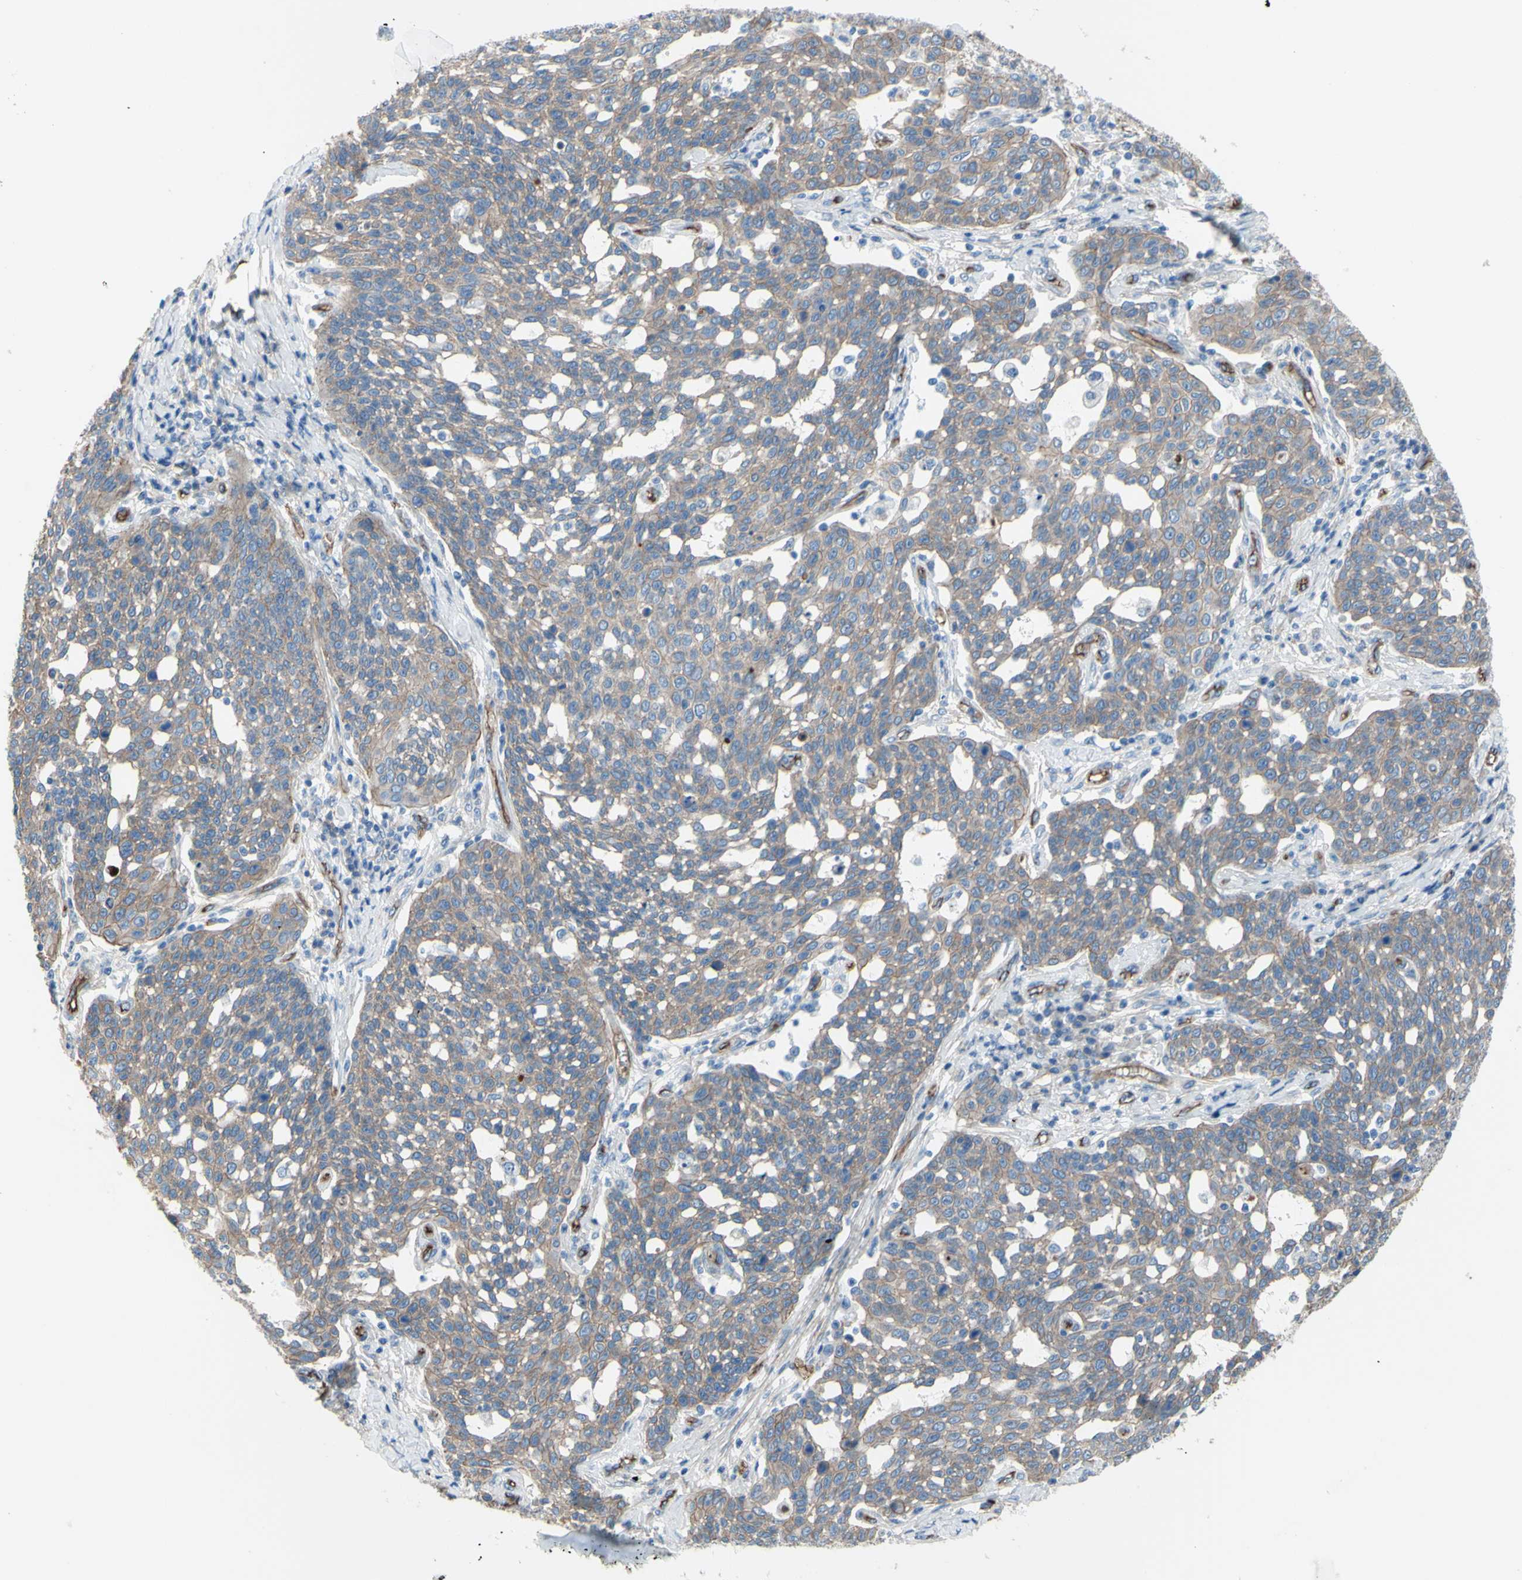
{"staining": {"intensity": "moderate", "quantity": ">75%", "location": "cytoplasmic/membranous"}, "tissue": "cervical cancer", "cell_type": "Tumor cells", "image_type": "cancer", "snomed": [{"axis": "morphology", "description": "Squamous cell carcinoma, NOS"}, {"axis": "topography", "description": "Cervix"}], "caption": "Brown immunohistochemical staining in cervical cancer (squamous cell carcinoma) displays moderate cytoplasmic/membranous positivity in about >75% of tumor cells. Ihc stains the protein in brown and the nuclei are stained blue.", "gene": "TPBG", "patient": {"sex": "female", "age": 34}}